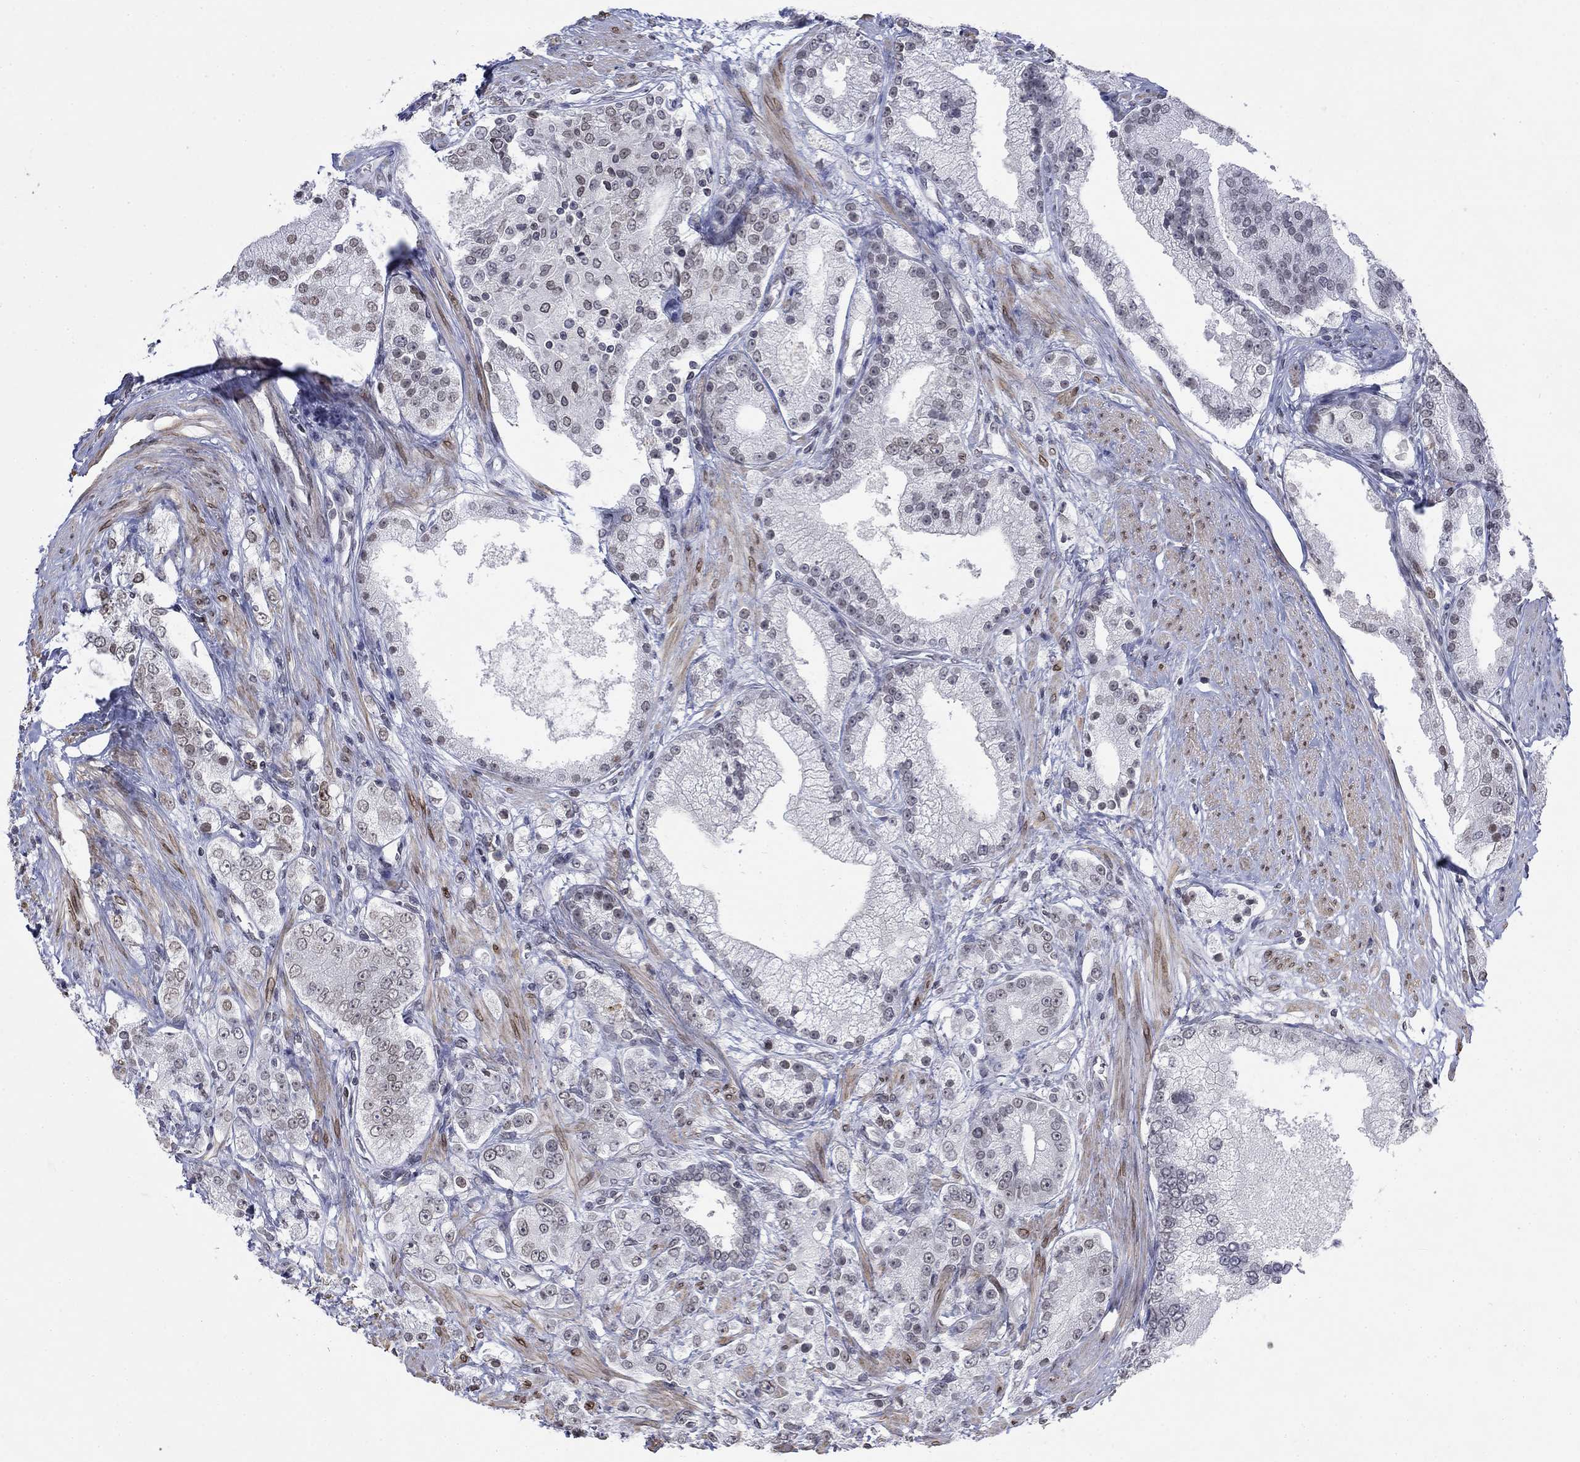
{"staining": {"intensity": "weak", "quantity": "<25%", "location": "cytoplasmic/membranous,nuclear"}, "tissue": "prostate cancer", "cell_type": "Tumor cells", "image_type": "cancer", "snomed": [{"axis": "morphology", "description": "Adenocarcinoma, NOS"}, {"axis": "topography", "description": "Prostate and seminal vesicle, NOS"}, {"axis": "topography", "description": "Prostate"}], "caption": "This is an immunohistochemistry (IHC) histopathology image of human prostate cancer. There is no expression in tumor cells.", "gene": "TOR1AIP1", "patient": {"sex": "male", "age": 67}}